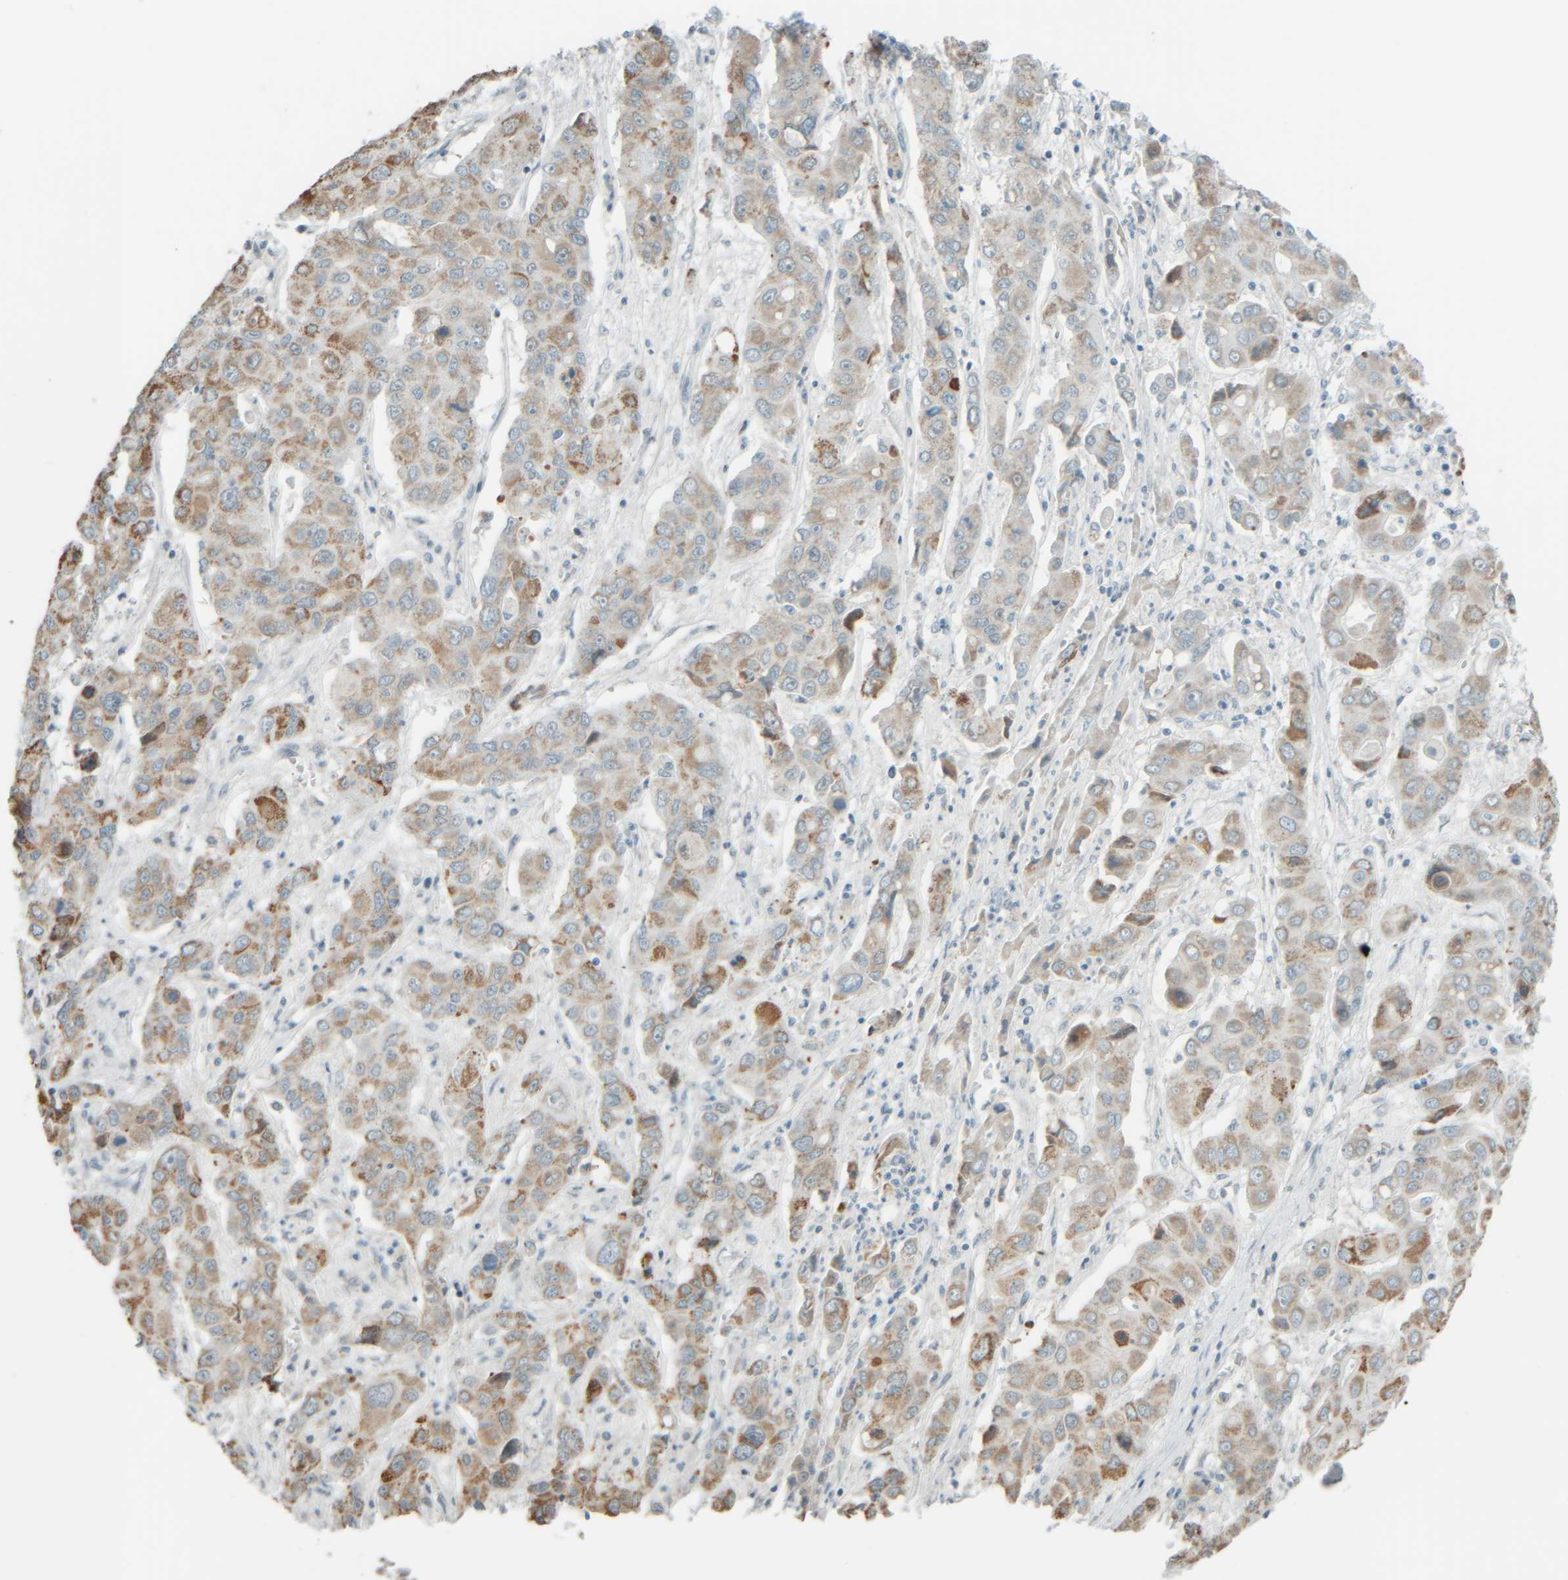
{"staining": {"intensity": "moderate", "quantity": "25%-75%", "location": "cytoplasmic/membranous"}, "tissue": "liver cancer", "cell_type": "Tumor cells", "image_type": "cancer", "snomed": [{"axis": "morphology", "description": "Cholangiocarcinoma"}, {"axis": "topography", "description": "Liver"}], "caption": "A histopathology image of liver cancer stained for a protein exhibits moderate cytoplasmic/membranous brown staining in tumor cells.", "gene": "PTGES3L-AARSD1", "patient": {"sex": "male", "age": 67}}